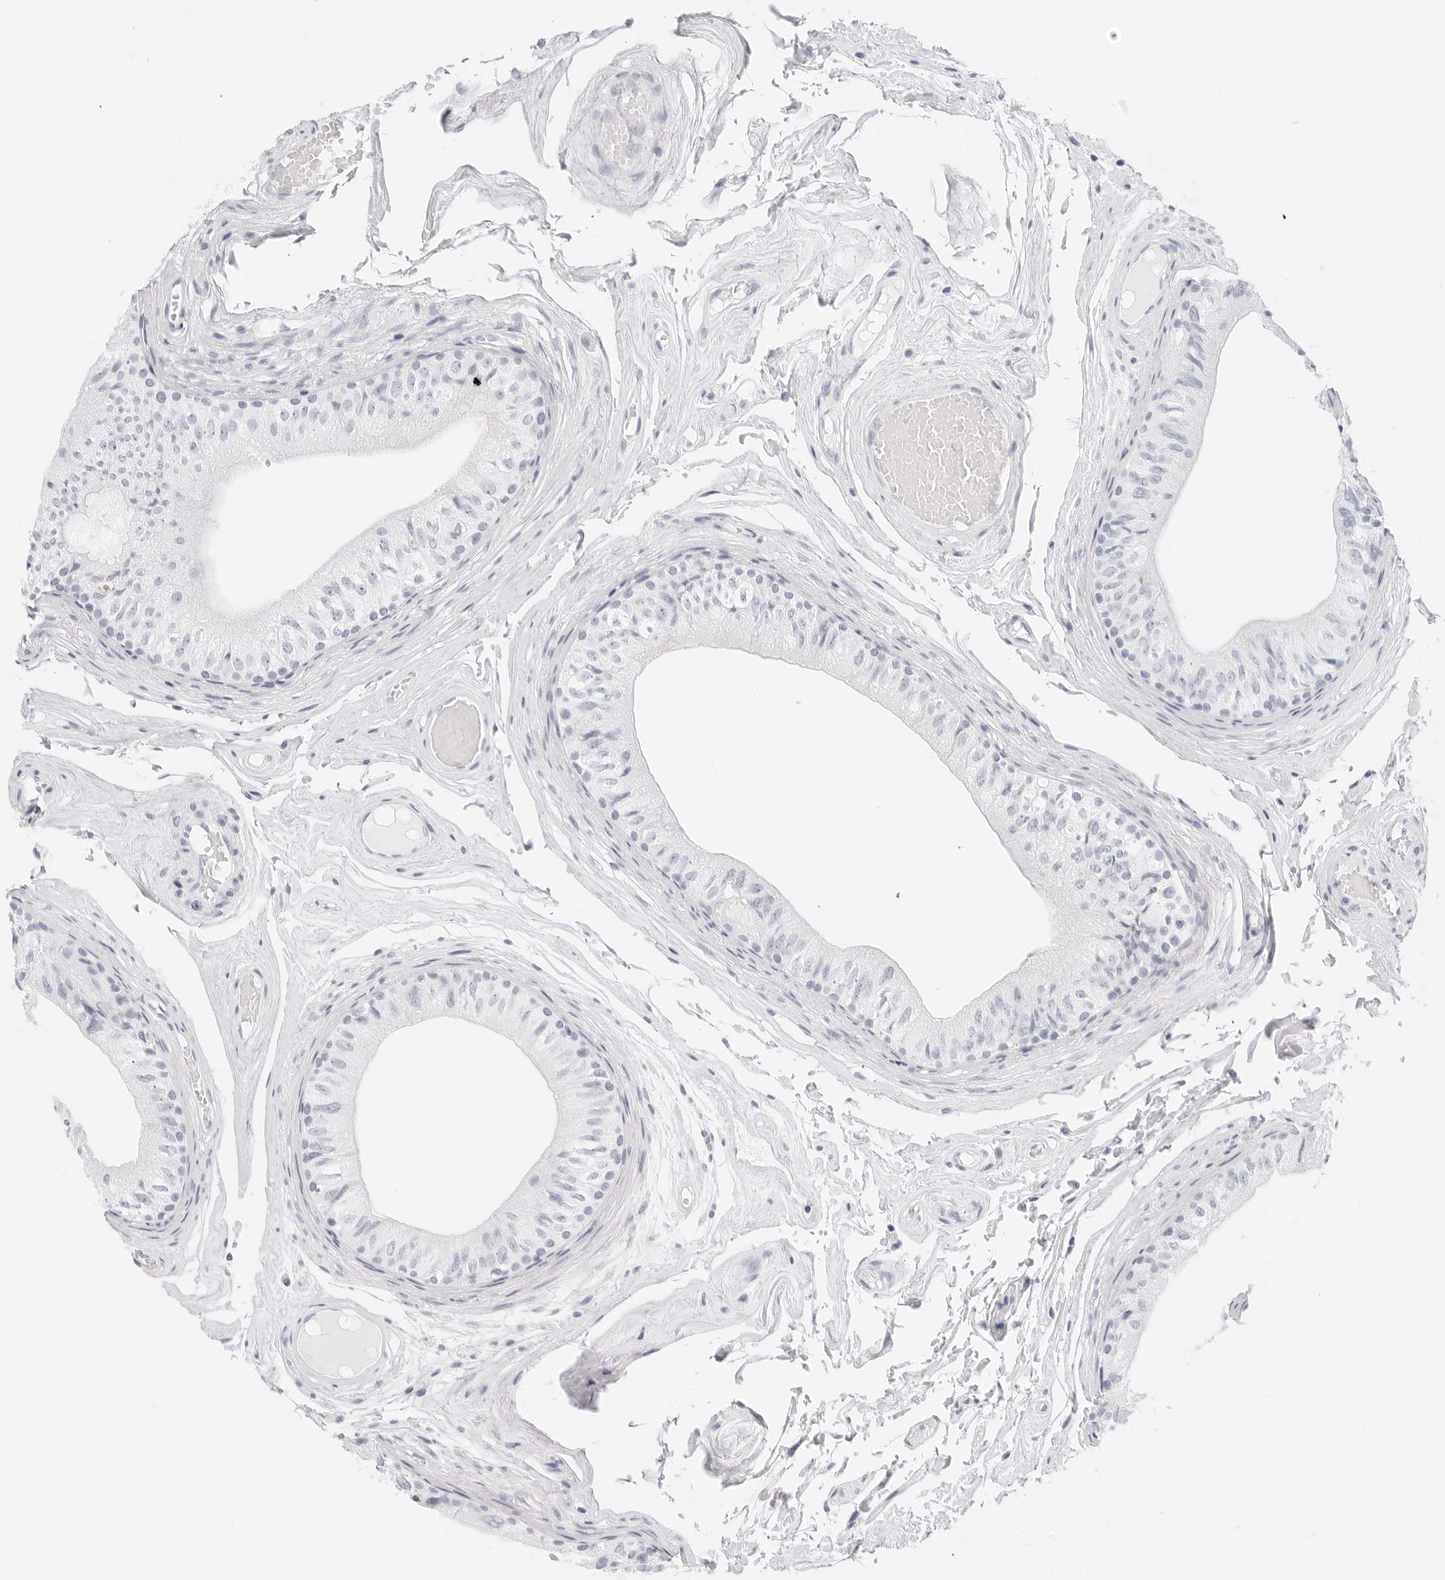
{"staining": {"intensity": "negative", "quantity": "none", "location": "none"}, "tissue": "epididymis", "cell_type": "Glandular cells", "image_type": "normal", "snomed": [{"axis": "morphology", "description": "Normal tissue, NOS"}, {"axis": "topography", "description": "Epididymis"}], "caption": "A high-resolution photomicrograph shows IHC staining of unremarkable epididymis, which displays no significant staining in glandular cells.", "gene": "TFF2", "patient": {"sex": "male", "age": 79}}